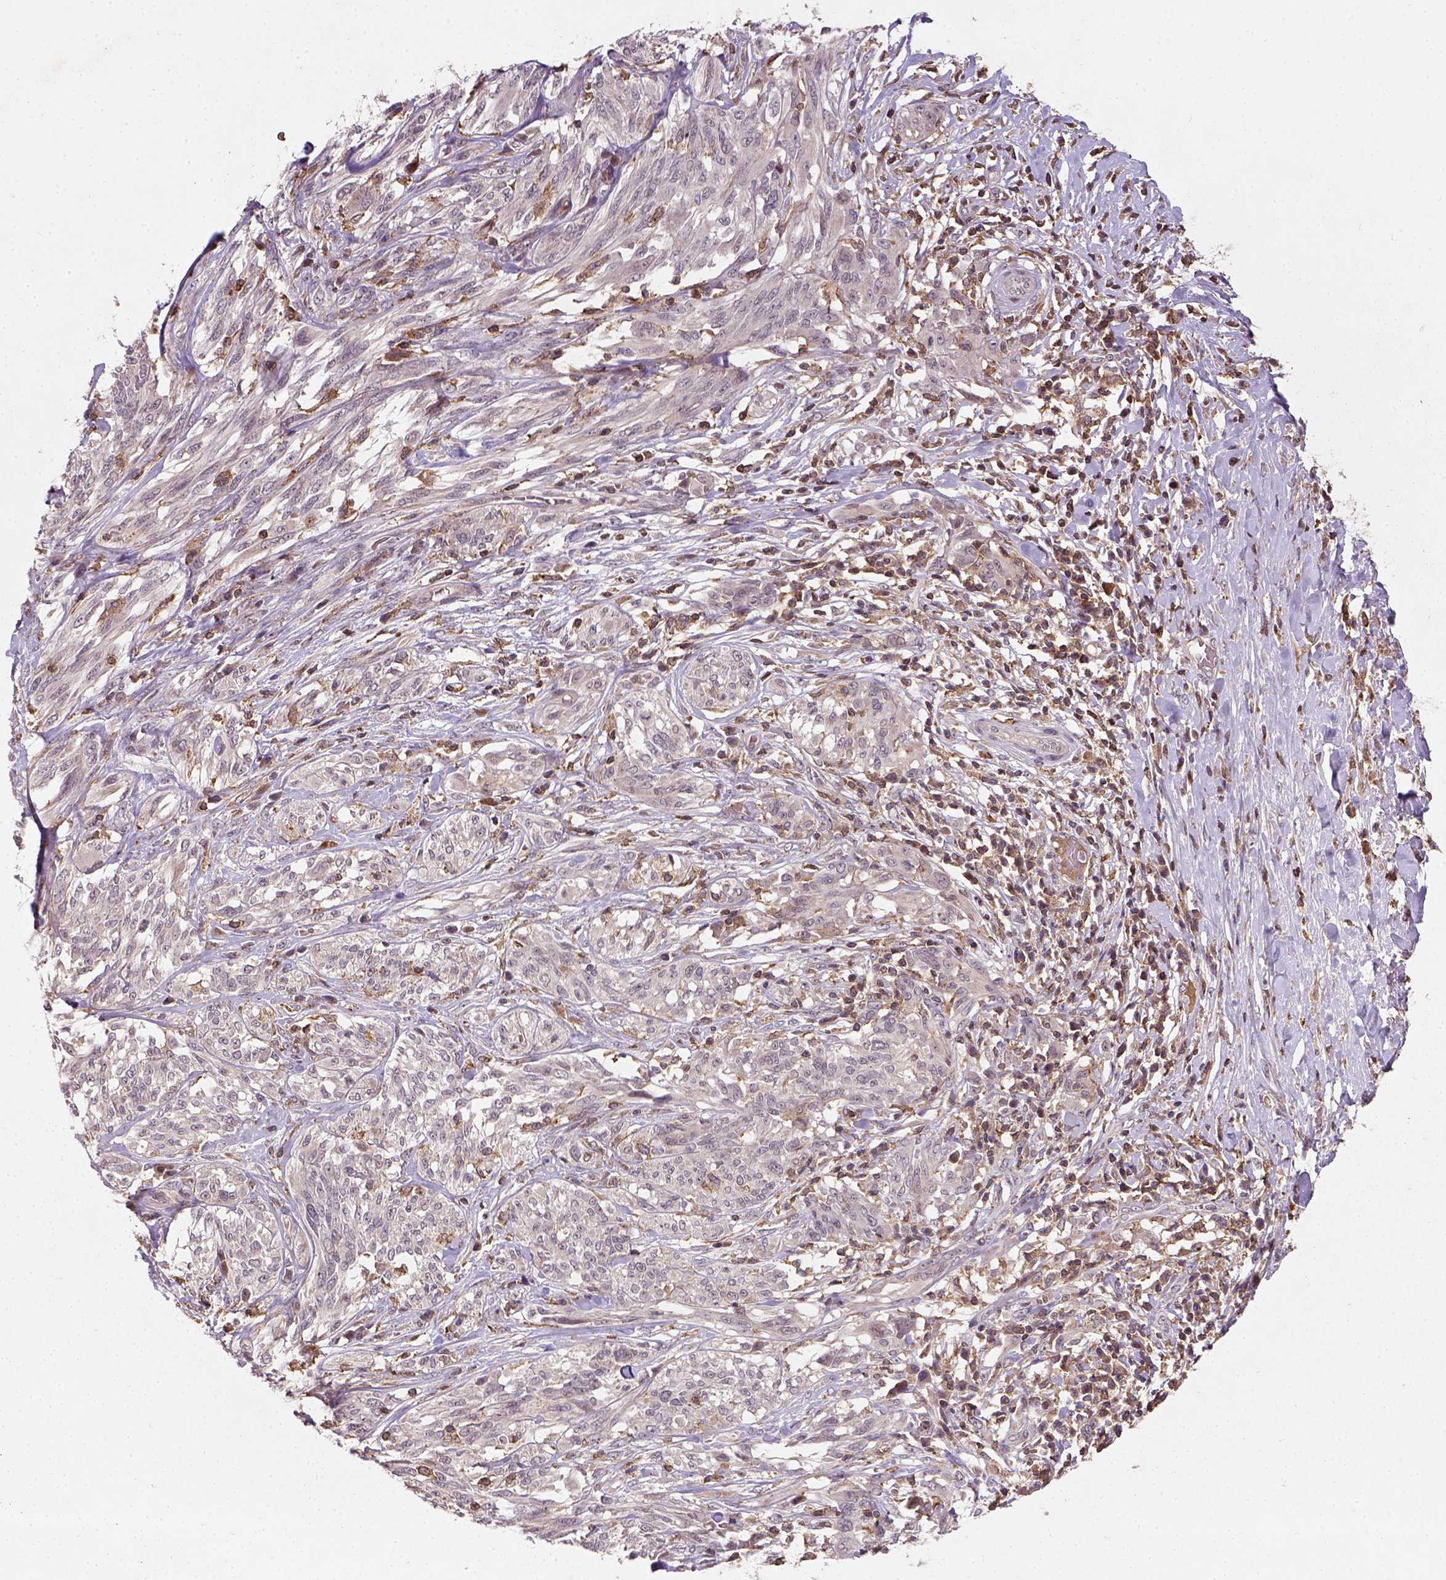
{"staining": {"intensity": "negative", "quantity": "none", "location": "none"}, "tissue": "melanoma", "cell_type": "Tumor cells", "image_type": "cancer", "snomed": [{"axis": "morphology", "description": "Malignant melanoma, NOS"}, {"axis": "topography", "description": "Skin"}], "caption": "Immunohistochemistry of melanoma shows no expression in tumor cells. (Immunohistochemistry, brightfield microscopy, high magnification).", "gene": "CAMKK1", "patient": {"sex": "female", "age": 91}}